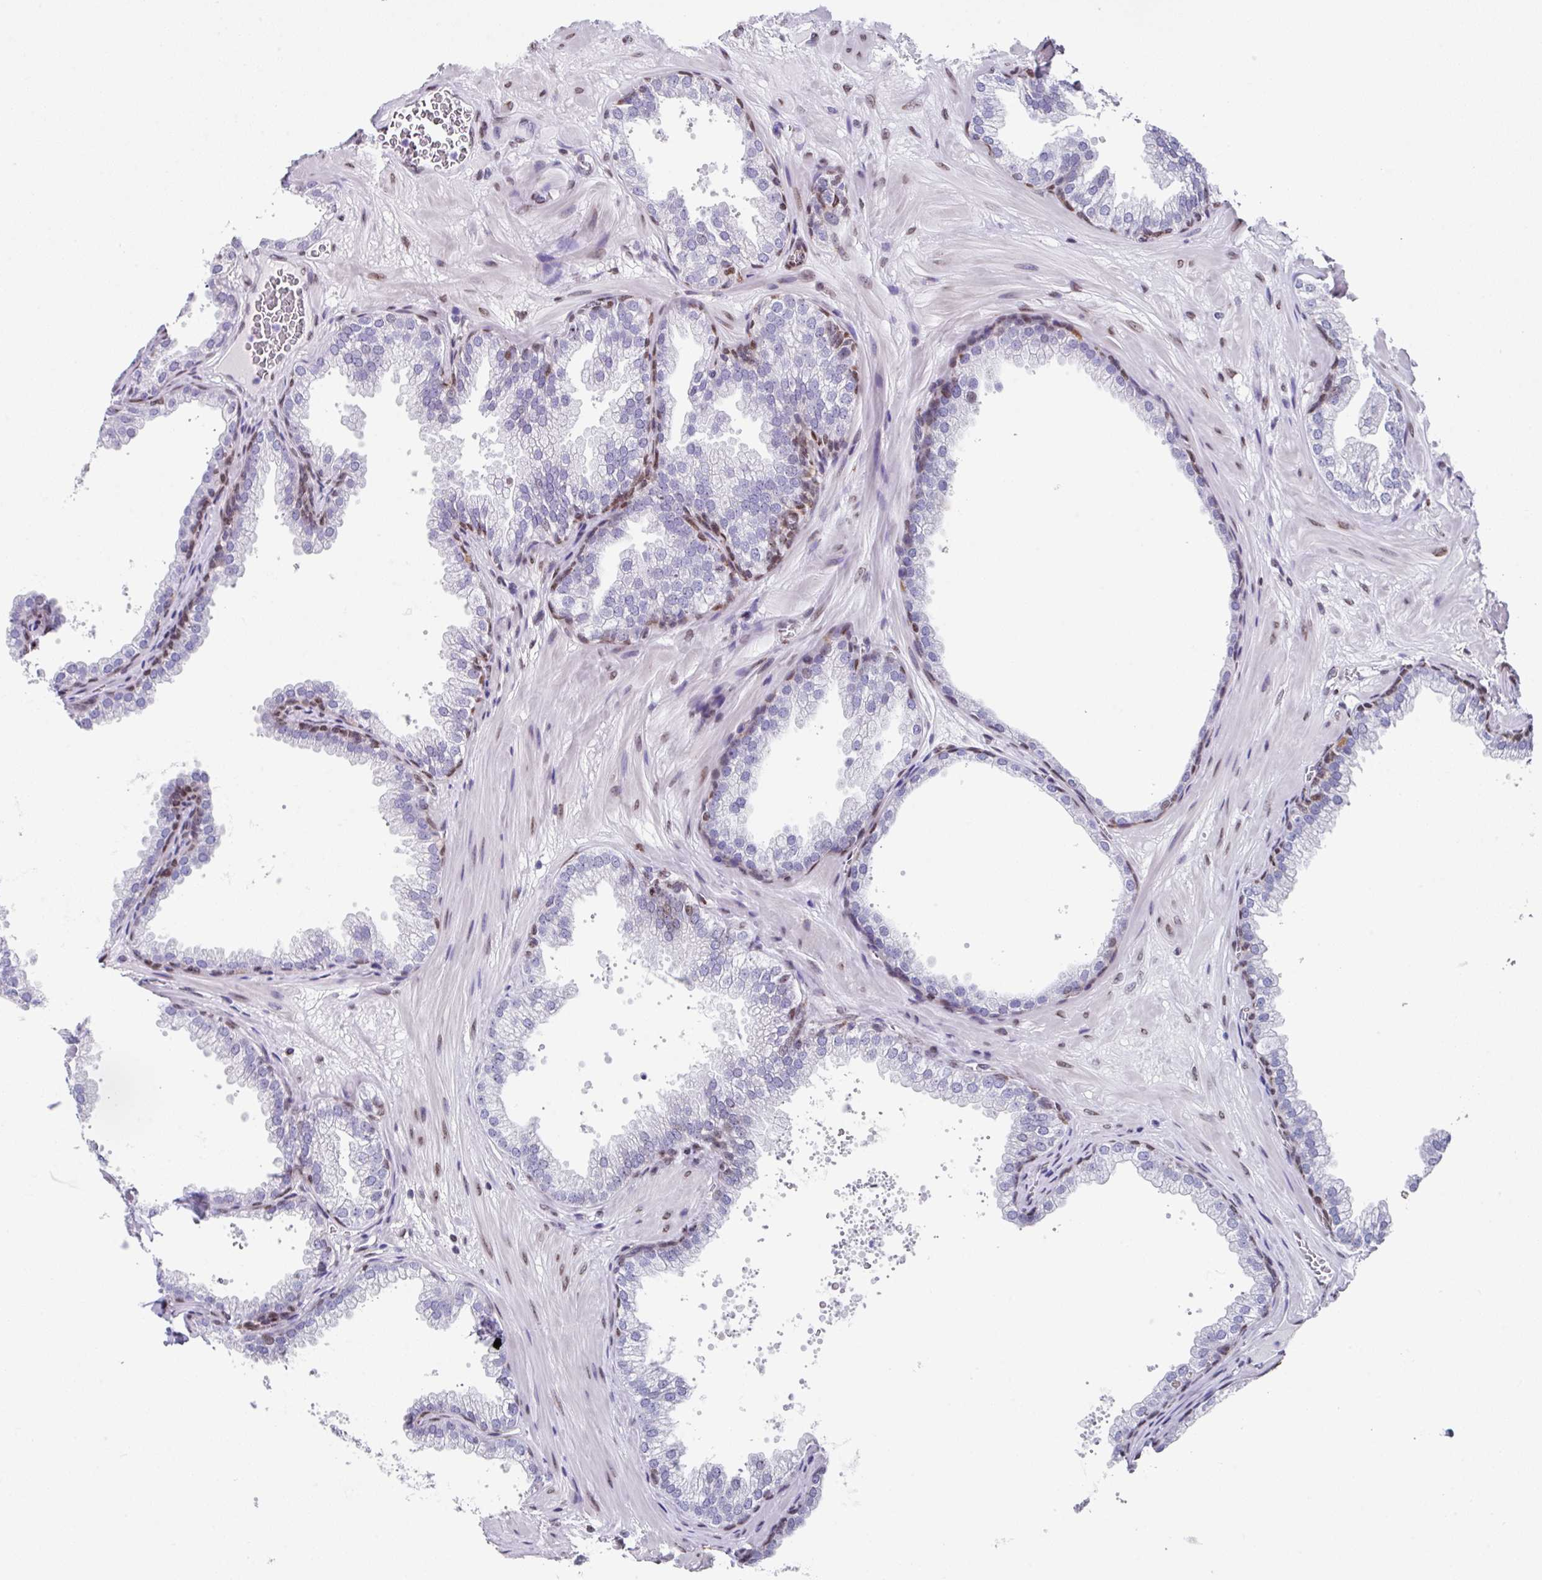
{"staining": {"intensity": "moderate", "quantity": "<25%", "location": "nuclear"}, "tissue": "prostate", "cell_type": "Glandular cells", "image_type": "normal", "snomed": [{"axis": "morphology", "description": "Normal tissue, NOS"}, {"axis": "topography", "description": "Prostate"}], "caption": "This photomicrograph shows normal prostate stained with immunohistochemistry to label a protein in brown. The nuclear of glandular cells show moderate positivity for the protein. Nuclei are counter-stained blue.", "gene": "TCF3", "patient": {"sex": "male", "age": 37}}